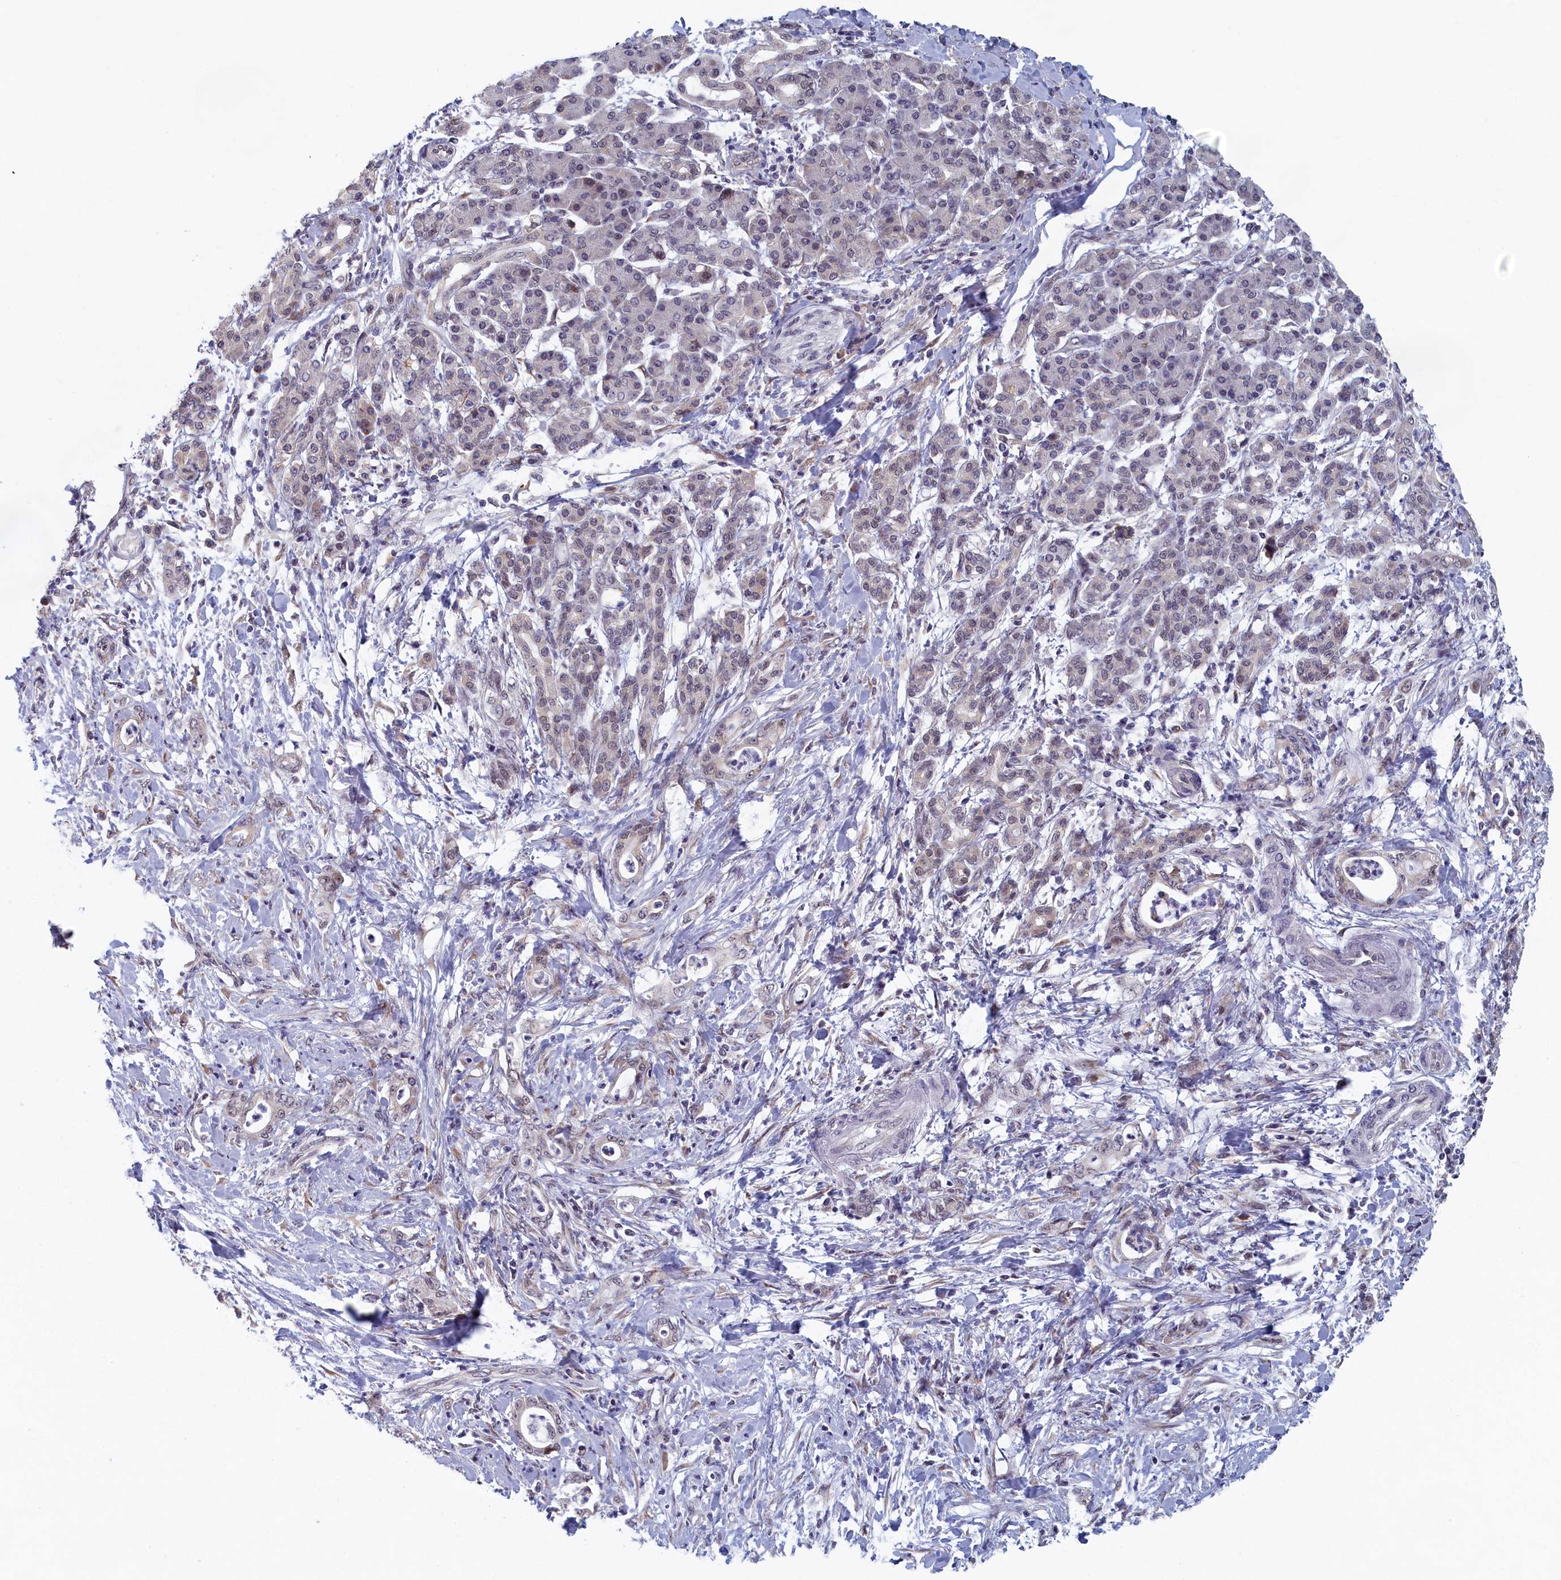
{"staining": {"intensity": "negative", "quantity": "none", "location": "none"}, "tissue": "pancreatic cancer", "cell_type": "Tumor cells", "image_type": "cancer", "snomed": [{"axis": "morphology", "description": "Normal tissue, NOS"}, {"axis": "morphology", "description": "Adenocarcinoma, NOS"}, {"axis": "topography", "description": "Pancreas"}], "caption": "Tumor cells show no significant expression in pancreatic adenocarcinoma.", "gene": "DNAJC17", "patient": {"sex": "female", "age": 55}}